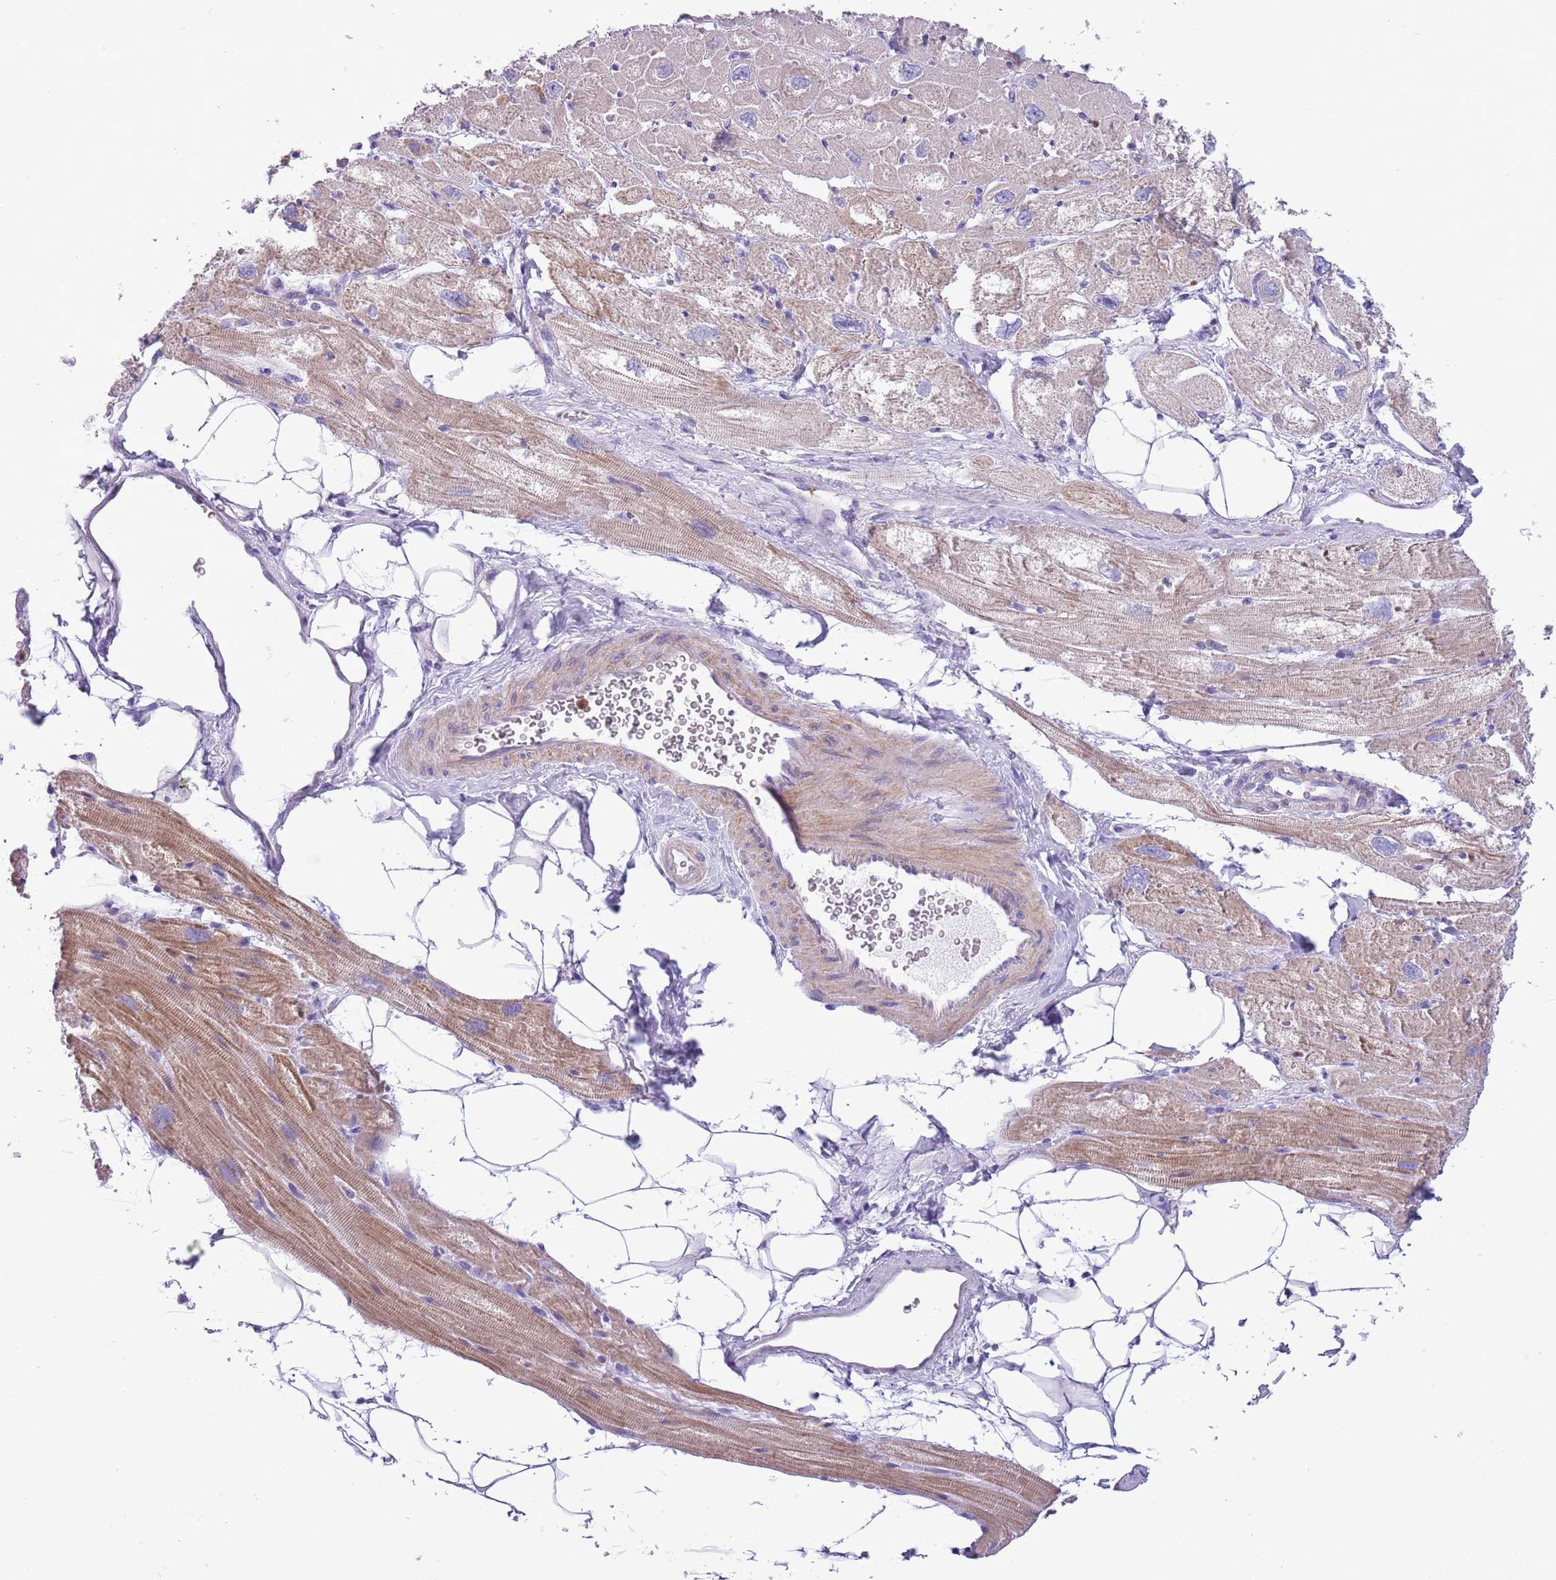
{"staining": {"intensity": "moderate", "quantity": ">75%", "location": "cytoplasmic/membranous"}, "tissue": "heart muscle", "cell_type": "Cardiomyocytes", "image_type": "normal", "snomed": [{"axis": "morphology", "description": "Normal tissue, NOS"}, {"axis": "topography", "description": "Heart"}], "caption": "A photomicrograph of heart muscle stained for a protein reveals moderate cytoplasmic/membranous brown staining in cardiomyocytes. The protein of interest is stained brown, and the nuclei are stained in blue (DAB IHC with brightfield microscopy, high magnification).", "gene": "OR6M1", "patient": {"sex": "male", "age": 50}}